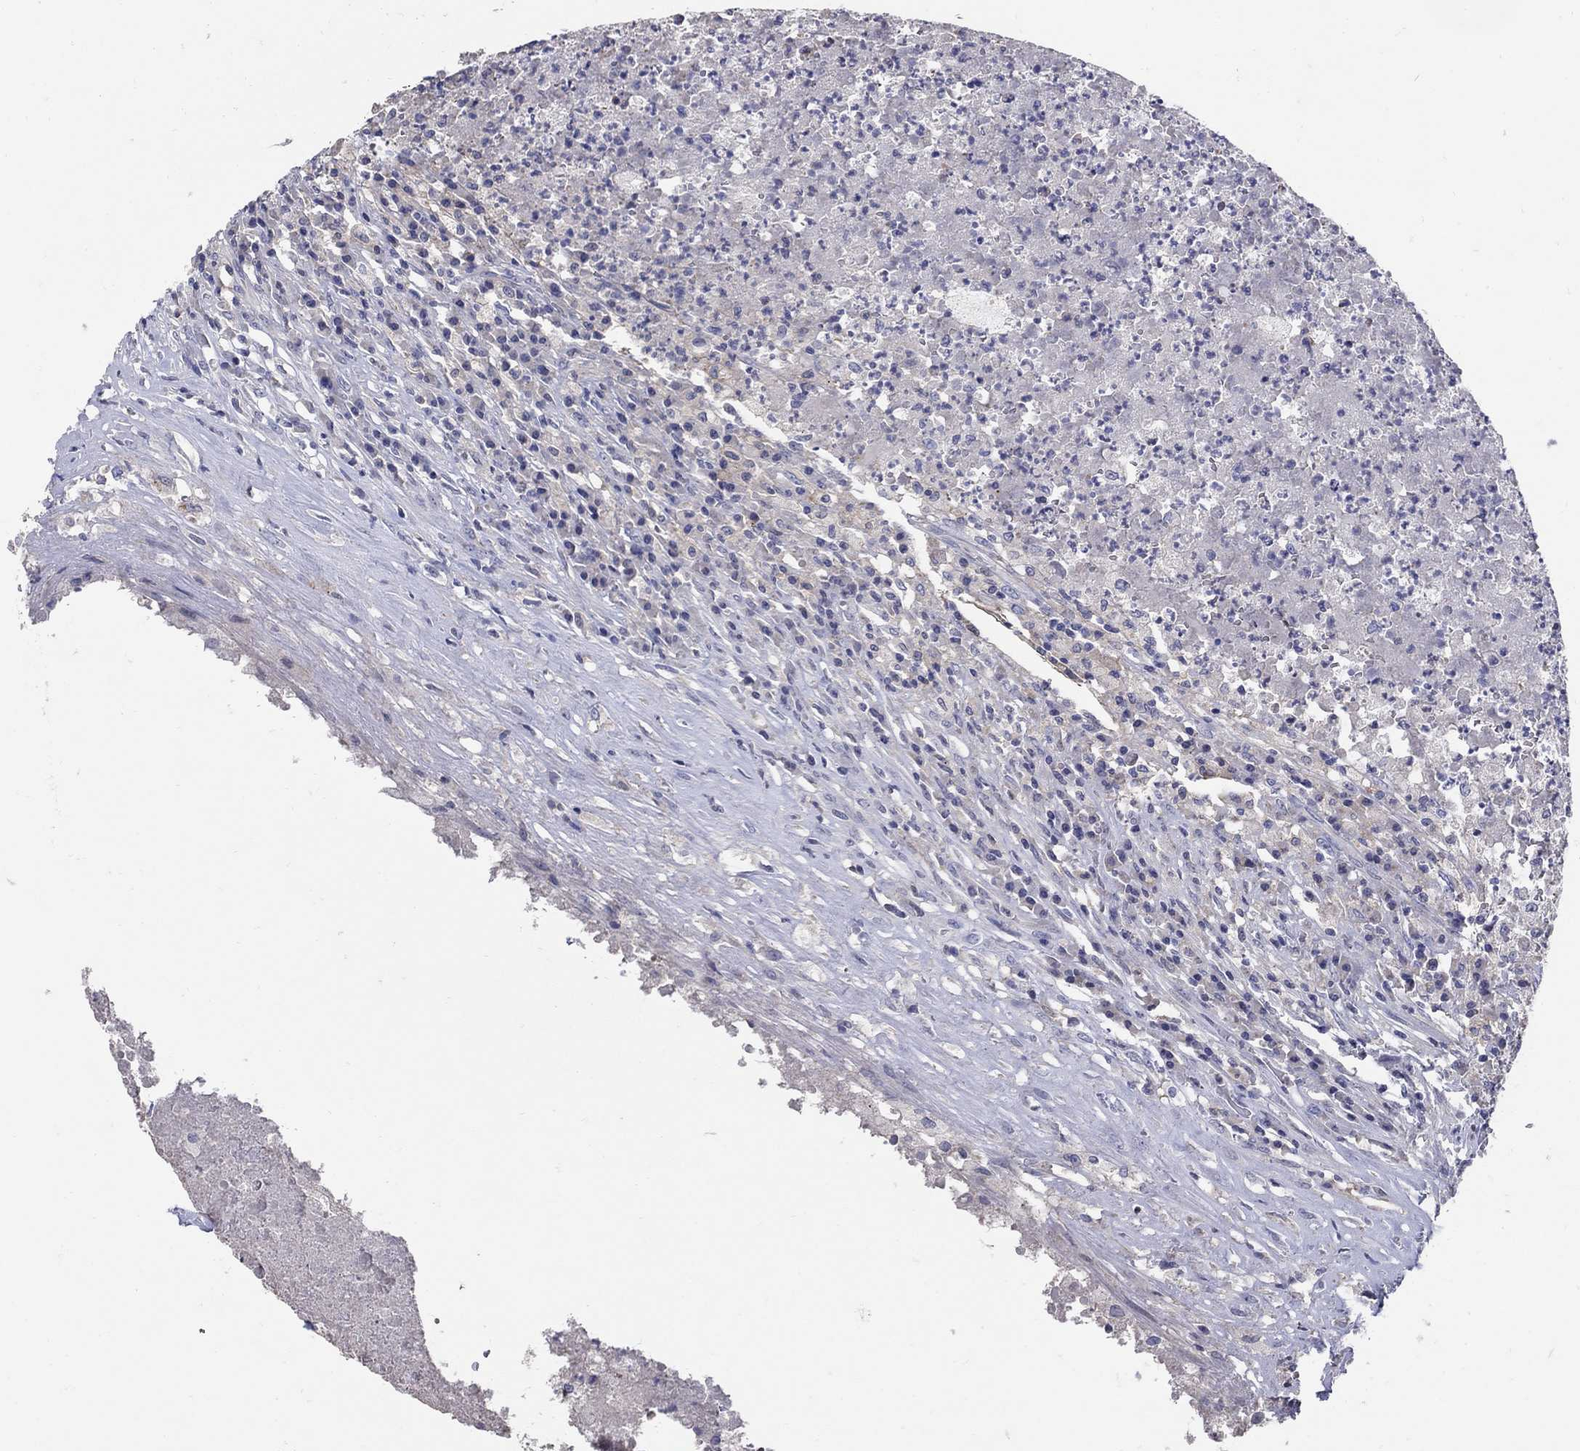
{"staining": {"intensity": "negative", "quantity": "none", "location": "none"}, "tissue": "testis cancer", "cell_type": "Tumor cells", "image_type": "cancer", "snomed": [{"axis": "morphology", "description": "Necrosis, NOS"}, {"axis": "morphology", "description": "Carcinoma, Embryonal, NOS"}, {"axis": "topography", "description": "Testis"}], "caption": "Immunohistochemistry (IHC) of embryonal carcinoma (testis) reveals no expression in tumor cells.", "gene": "CETN1", "patient": {"sex": "male", "age": 19}}